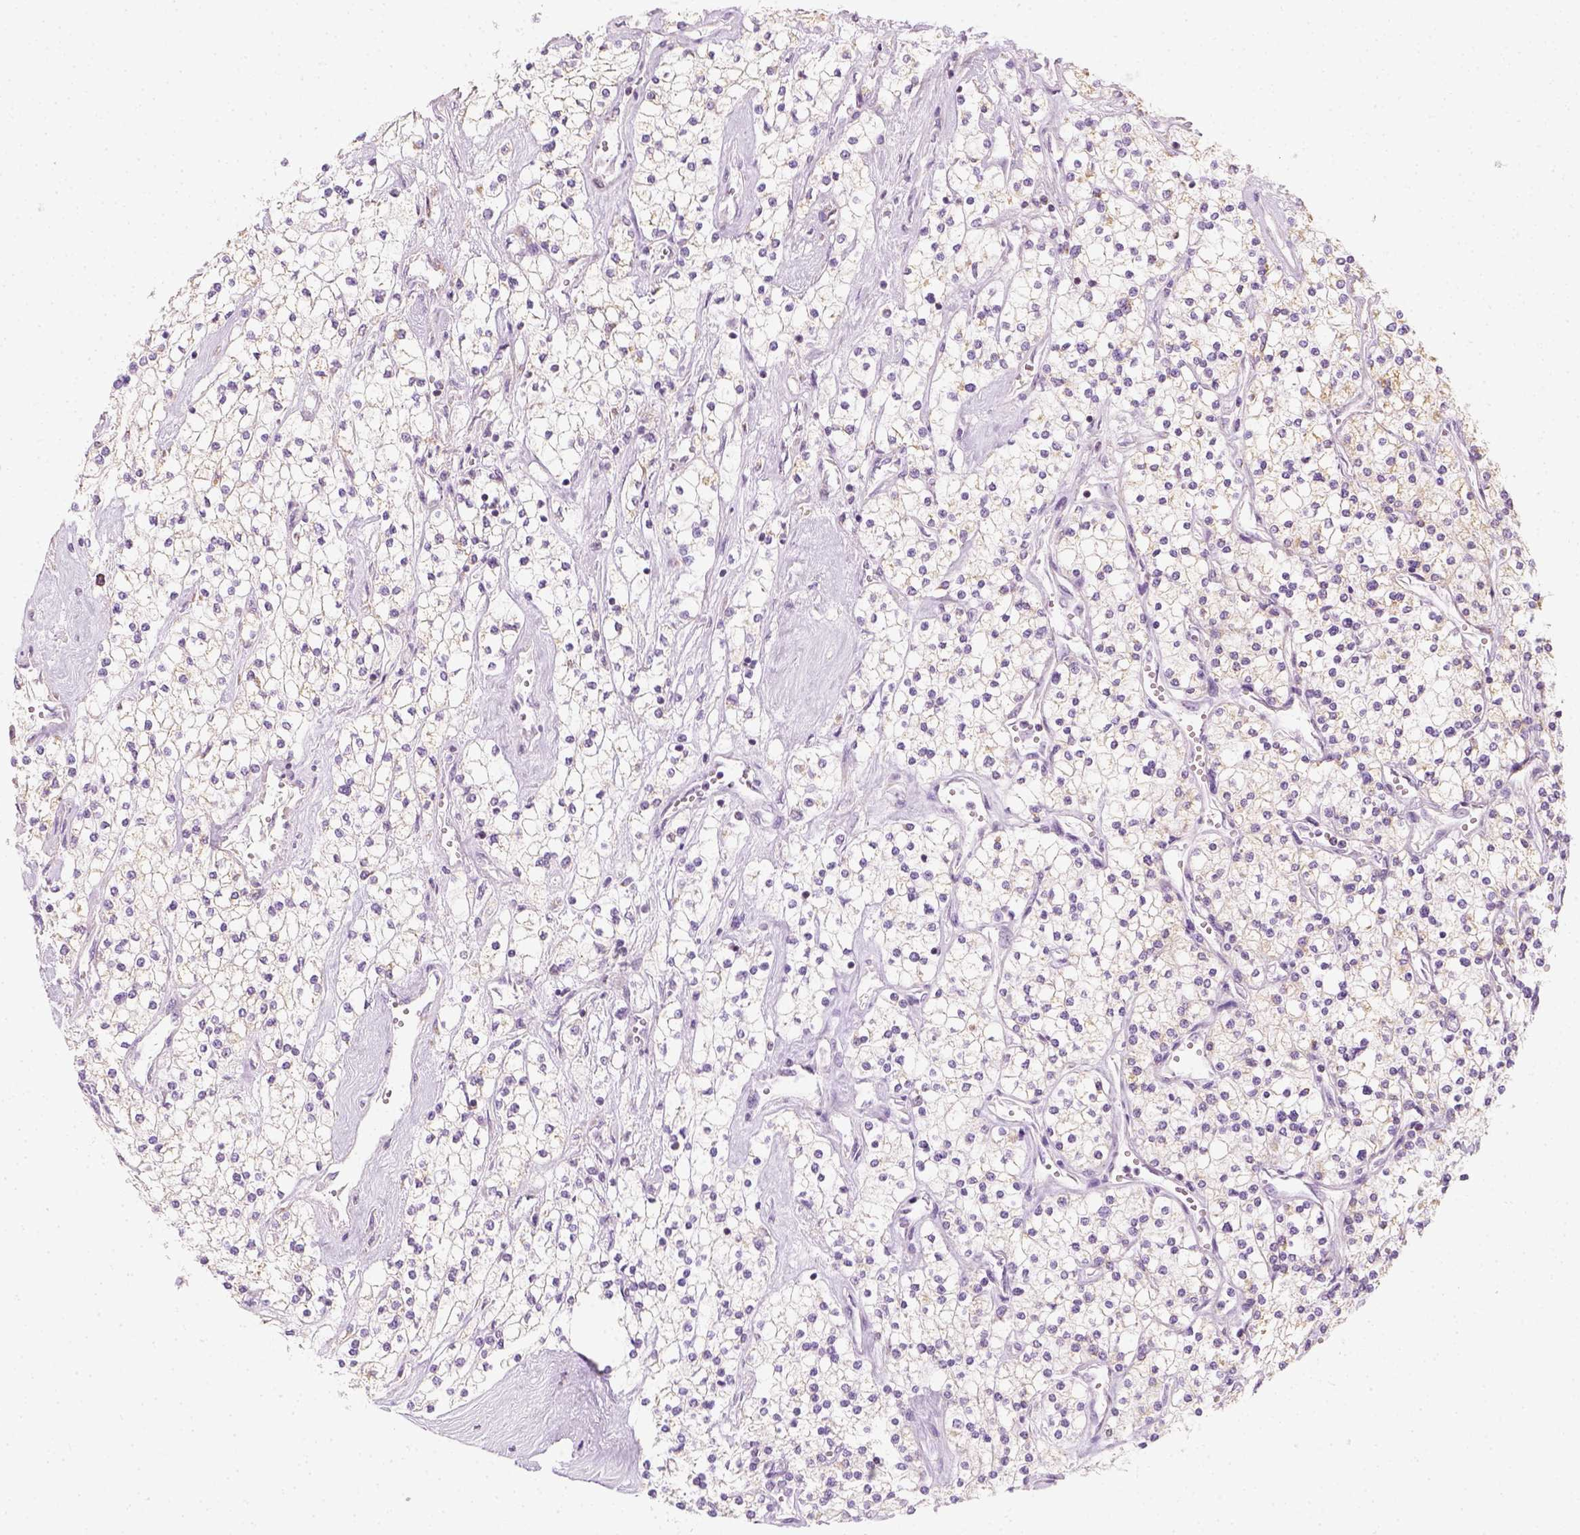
{"staining": {"intensity": "negative", "quantity": "none", "location": "none"}, "tissue": "renal cancer", "cell_type": "Tumor cells", "image_type": "cancer", "snomed": [{"axis": "morphology", "description": "Adenocarcinoma, NOS"}, {"axis": "topography", "description": "Kidney"}], "caption": "IHC of human renal cancer (adenocarcinoma) displays no positivity in tumor cells. The staining is performed using DAB brown chromogen with nuclei counter-stained in using hematoxylin.", "gene": "LCA5", "patient": {"sex": "male", "age": 80}}